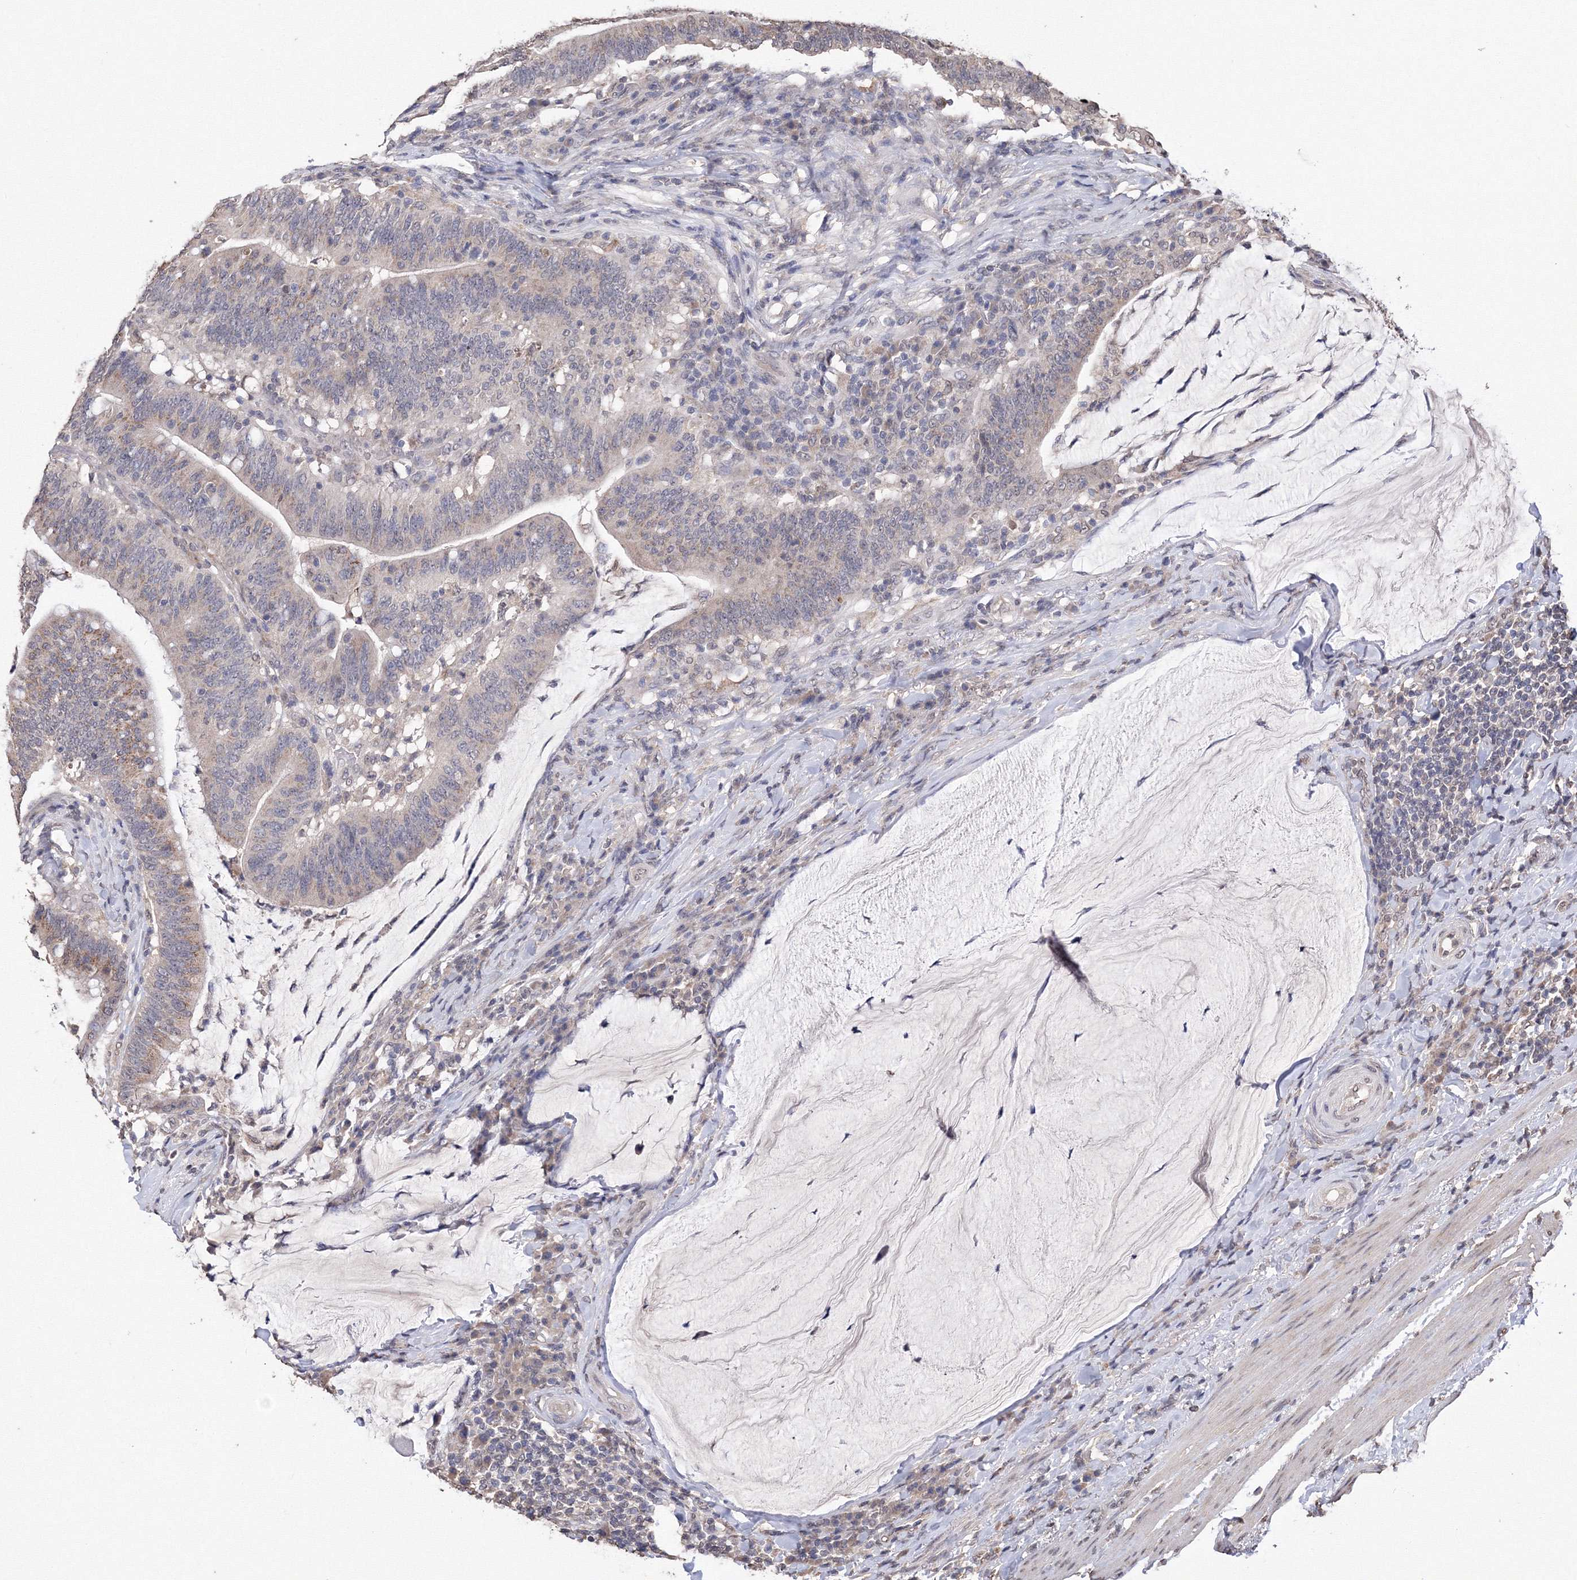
{"staining": {"intensity": "weak", "quantity": "25%-75%", "location": "cytoplasmic/membranous"}, "tissue": "colorectal cancer", "cell_type": "Tumor cells", "image_type": "cancer", "snomed": [{"axis": "morphology", "description": "Normal tissue, NOS"}, {"axis": "morphology", "description": "Adenocarcinoma, NOS"}, {"axis": "topography", "description": "Colon"}], "caption": "A brown stain labels weak cytoplasmic/membranous expression of a protein in adenocarcinoma (colorectal) tumor cells.", "gene": "GPN1", "patient": {"sex": "female", "age": 66}}